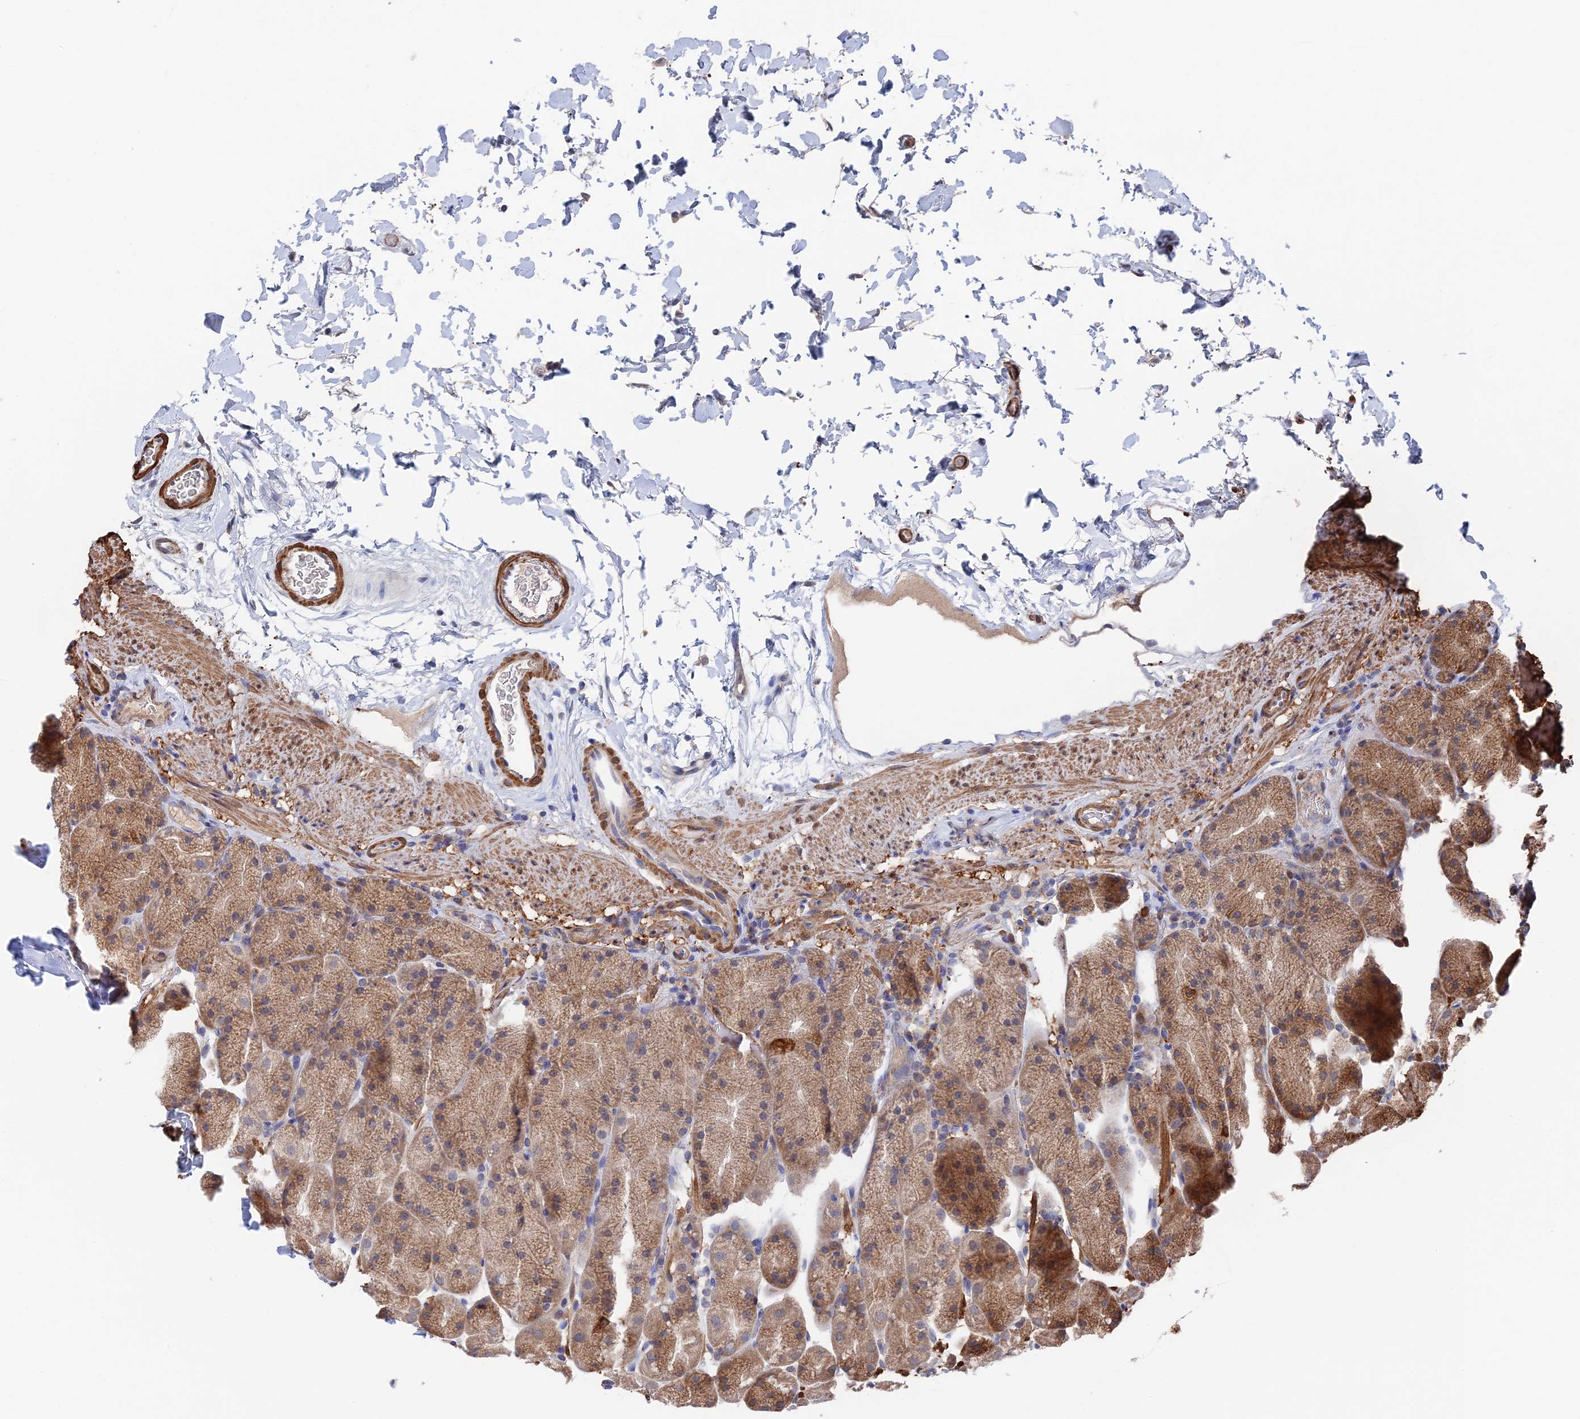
{"staining": {"intensity": "moderate", "quantity": "25%-75%", "location": "cytoplasmic/membranous"}, "tissue": "stomach", "cell_type": "Glandular cells", "image_type": "normal", "snomed": [{"axis": "morphology", "description": "Normal tissue, NOS"}, {"axis": "topography", "description": "Stomach, upper"}, {"axis": "topography", "description": "Stomach, lower"}], "caption": "Protein expression analysis of normal human stomach reveals moderate cytoplasmic/membranous staining in about 25%-75% of glandular cells.", "gene": "ZNF320", "patient": {"sex": "male", "age": 67}}